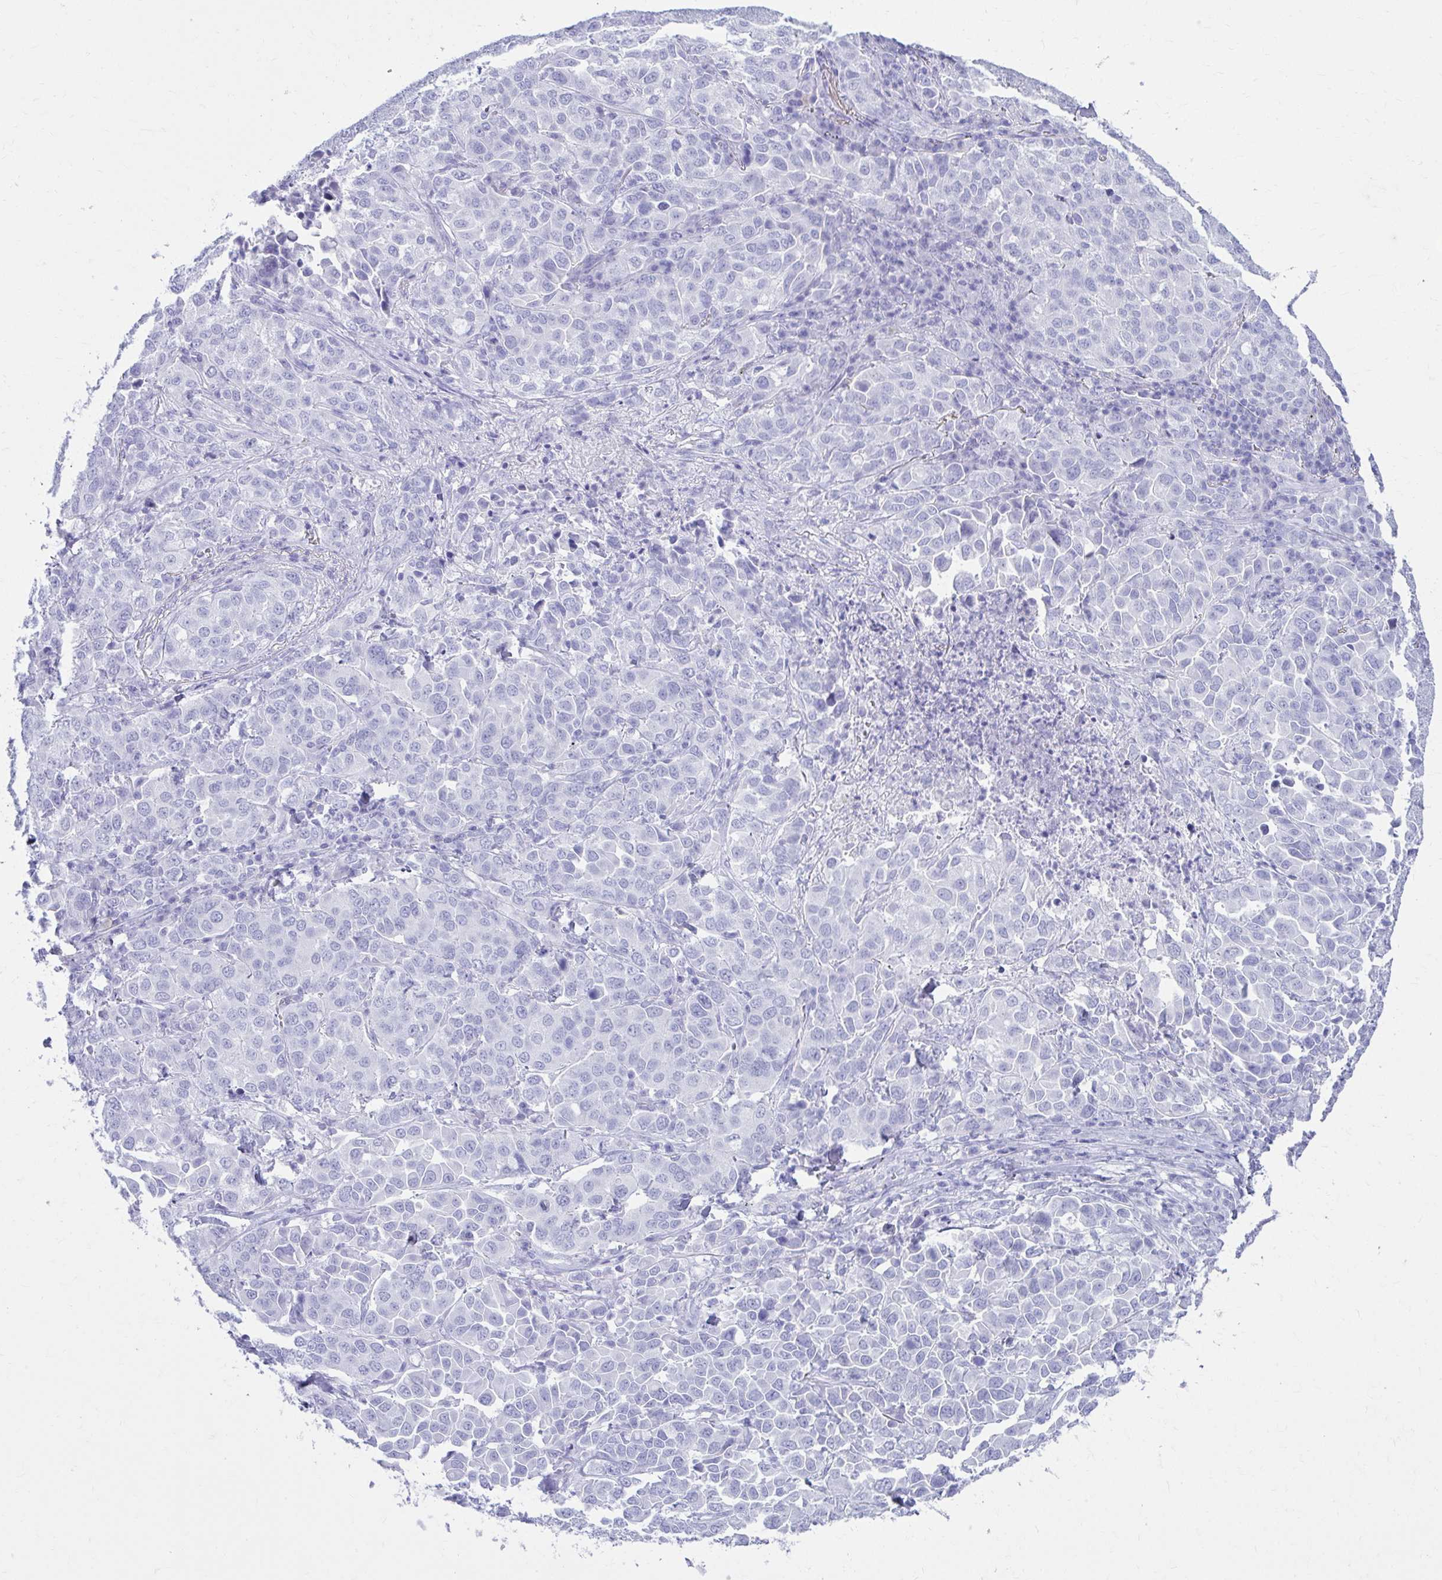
{"staining": {"intensity": "negative", "quantity": "none", "location": "none"}, "tissue": "lung cancer", "cell_type": "Tumor cells", "image_type": "cancer", "snomed": [{"axis": "morphology", "description": "Adenocarcinoma, NOS"}, {"axis": "morphology", "description": "Adenocarcinoma, metastatic, NOS"}, {"axis": "topography", "description": "Lymph node"}, {"axis": "topography", "description": "Lung"}], "caption": "Tumor cells show no significant protein staining in metastatic adenocarcinoma (lung).", "gene": "ATP4B", "patient": {"sex": "female", "age": 65}}